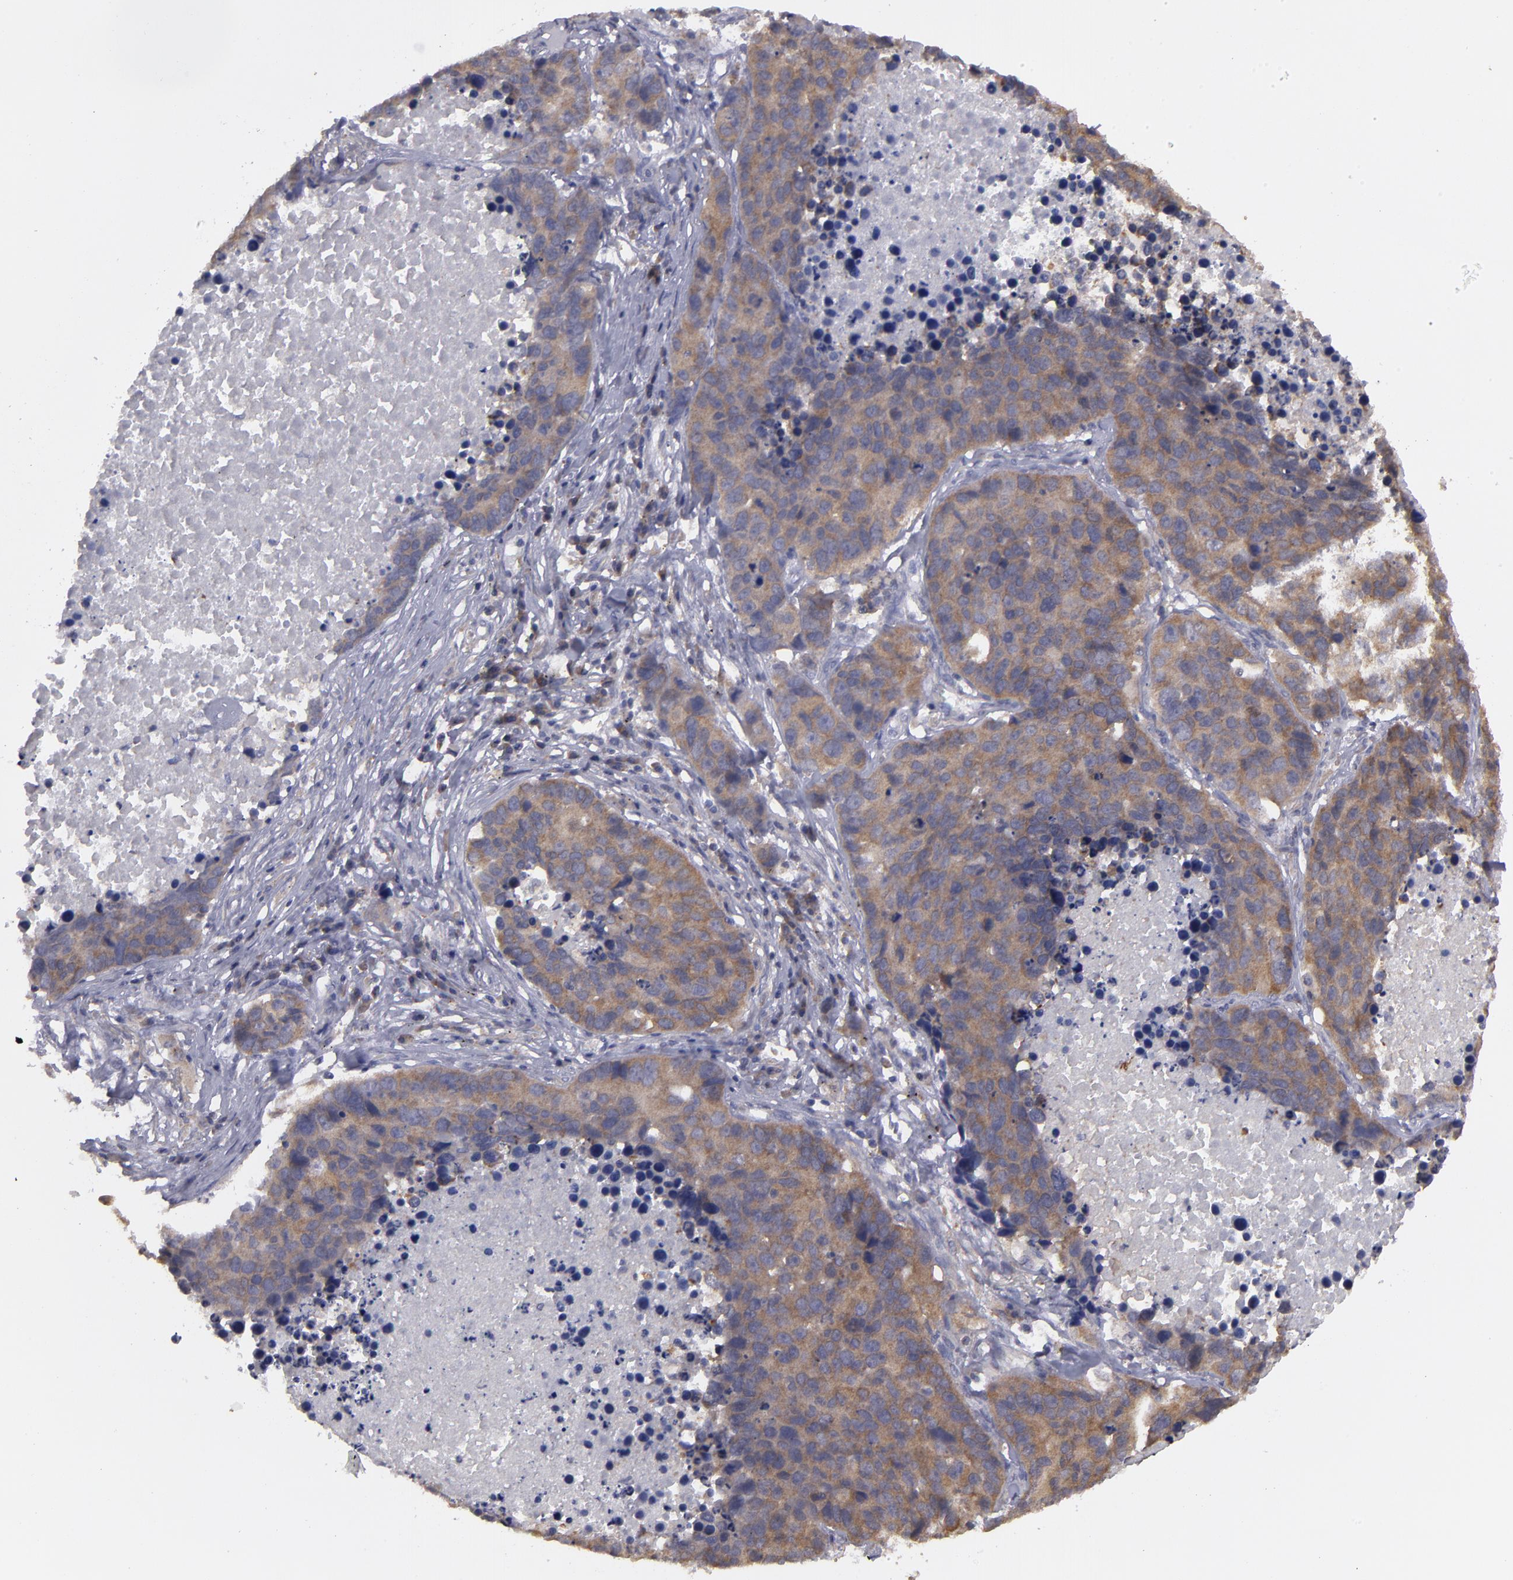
{"staining": {"intensity": "moderate", "quantity": ">75%", "location": "cytoplasmic/membranous"}, "tissue": "lung cancer", "cell_type": "Tumor cells", "image_type": "cancer", "snomed": [{"axis": "morphology", "description": "Carcinoid, malignant, NOS"}, {"axis": "topography", "description": "Lung"}], "caption": "Tumor cells demonstrate moderate cytoplasmic/membranous positivity in approximately >75% of cells in malignant carcinoid (lung).", "gene": "MTHFD1", "patient": {"sex": "male", "age": 60}}